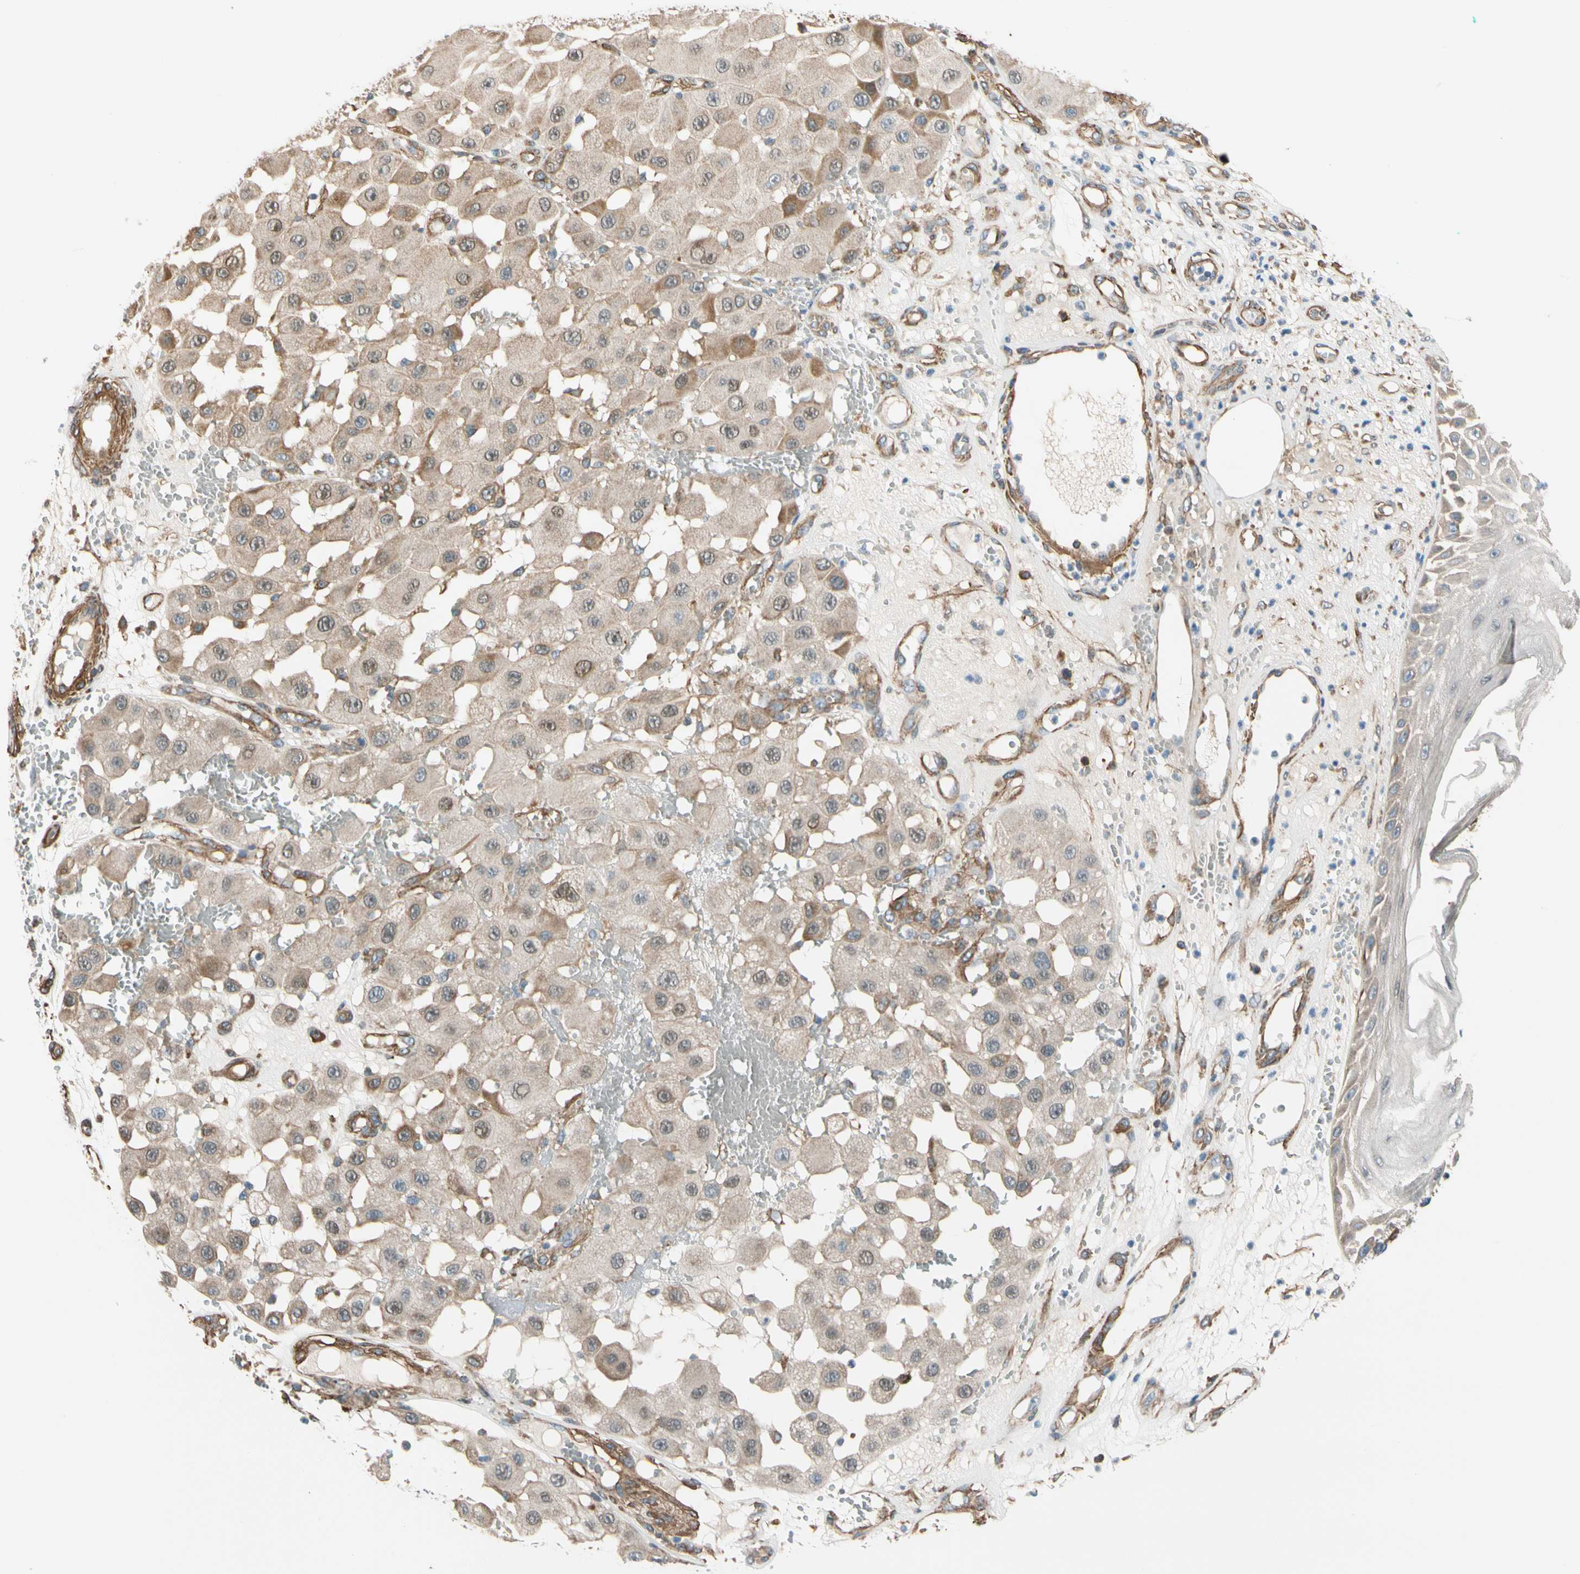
{"staining": {"intensity": "weak", "quantity": ">75%", "location": "cytoplasmic/membranous,nuclear"}, "tissue": "melanoma", "cell_type": "Tumor cells", "image_type": "cancer", "snomed": [{"axis": "morphology", "description": "Malignant melanoma, NOS"}, {"axis": "topography", "description": "Skin"}], "caption": "IHC of malignant melanoma reveals low levels of weak cytoplasmic/membranous and nuclear positivity in approximately >75% of tumor cells.", "gene": "LIMK2", "patient": {"sex": "female", "age": 81}}